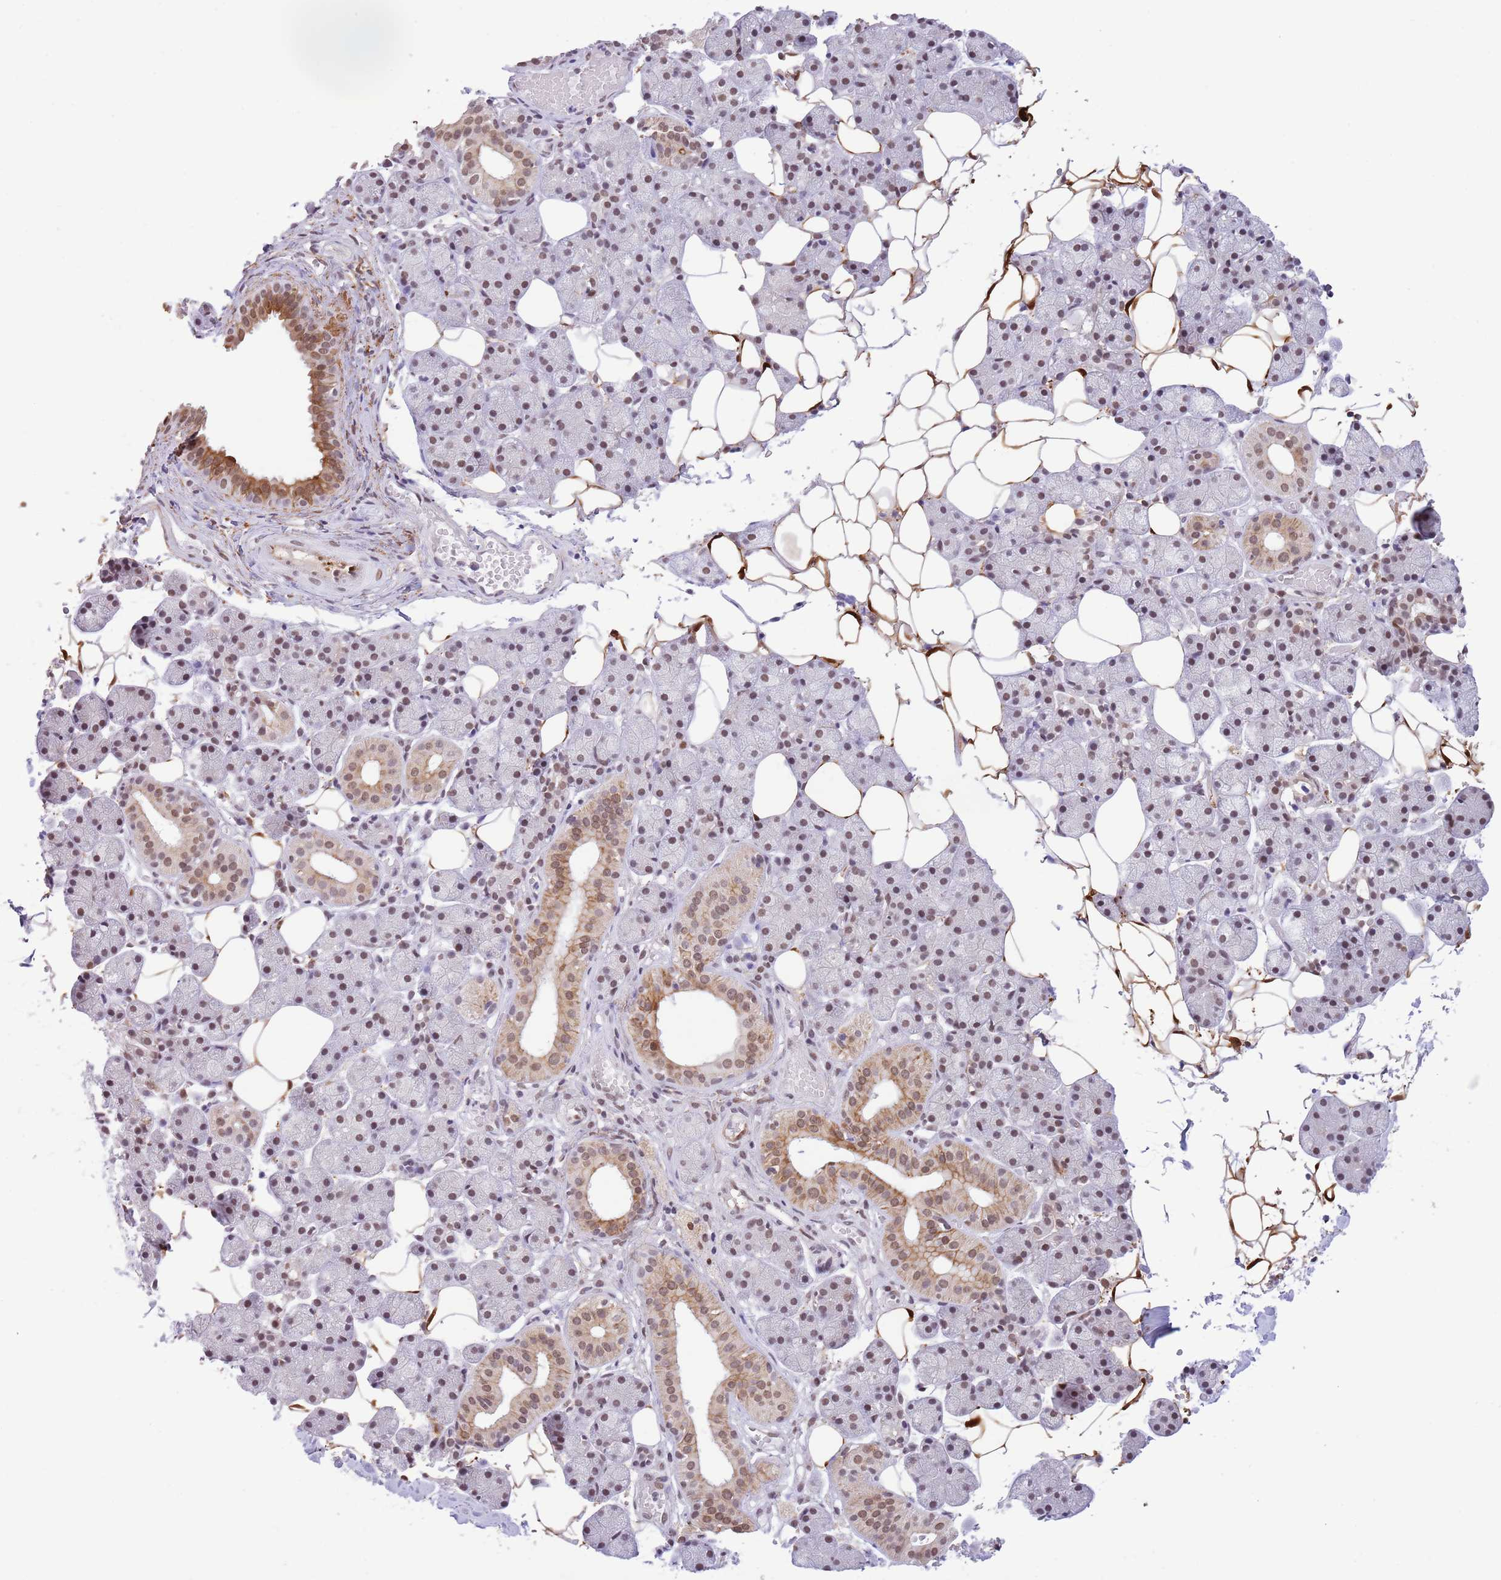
{"staining": {"intensity": "moderate", "quantity": ">75%", "location": "nuclear"}, "tissue": "salivary gland", "cell_type": "Glandular cells", "image_type": "normal", "snomed": [{"axis": "morphology", "description": "Normal tissue, NOS"}, {"axis": "topography", "description": "Salivary gland"}], "caption": "Protein staining of normal salivary gland reveals moderate nuclear expression in approximately >75% of glandular cells.", "gene": "TRIM32", "patient": {"sex": "female", "age": 33}}